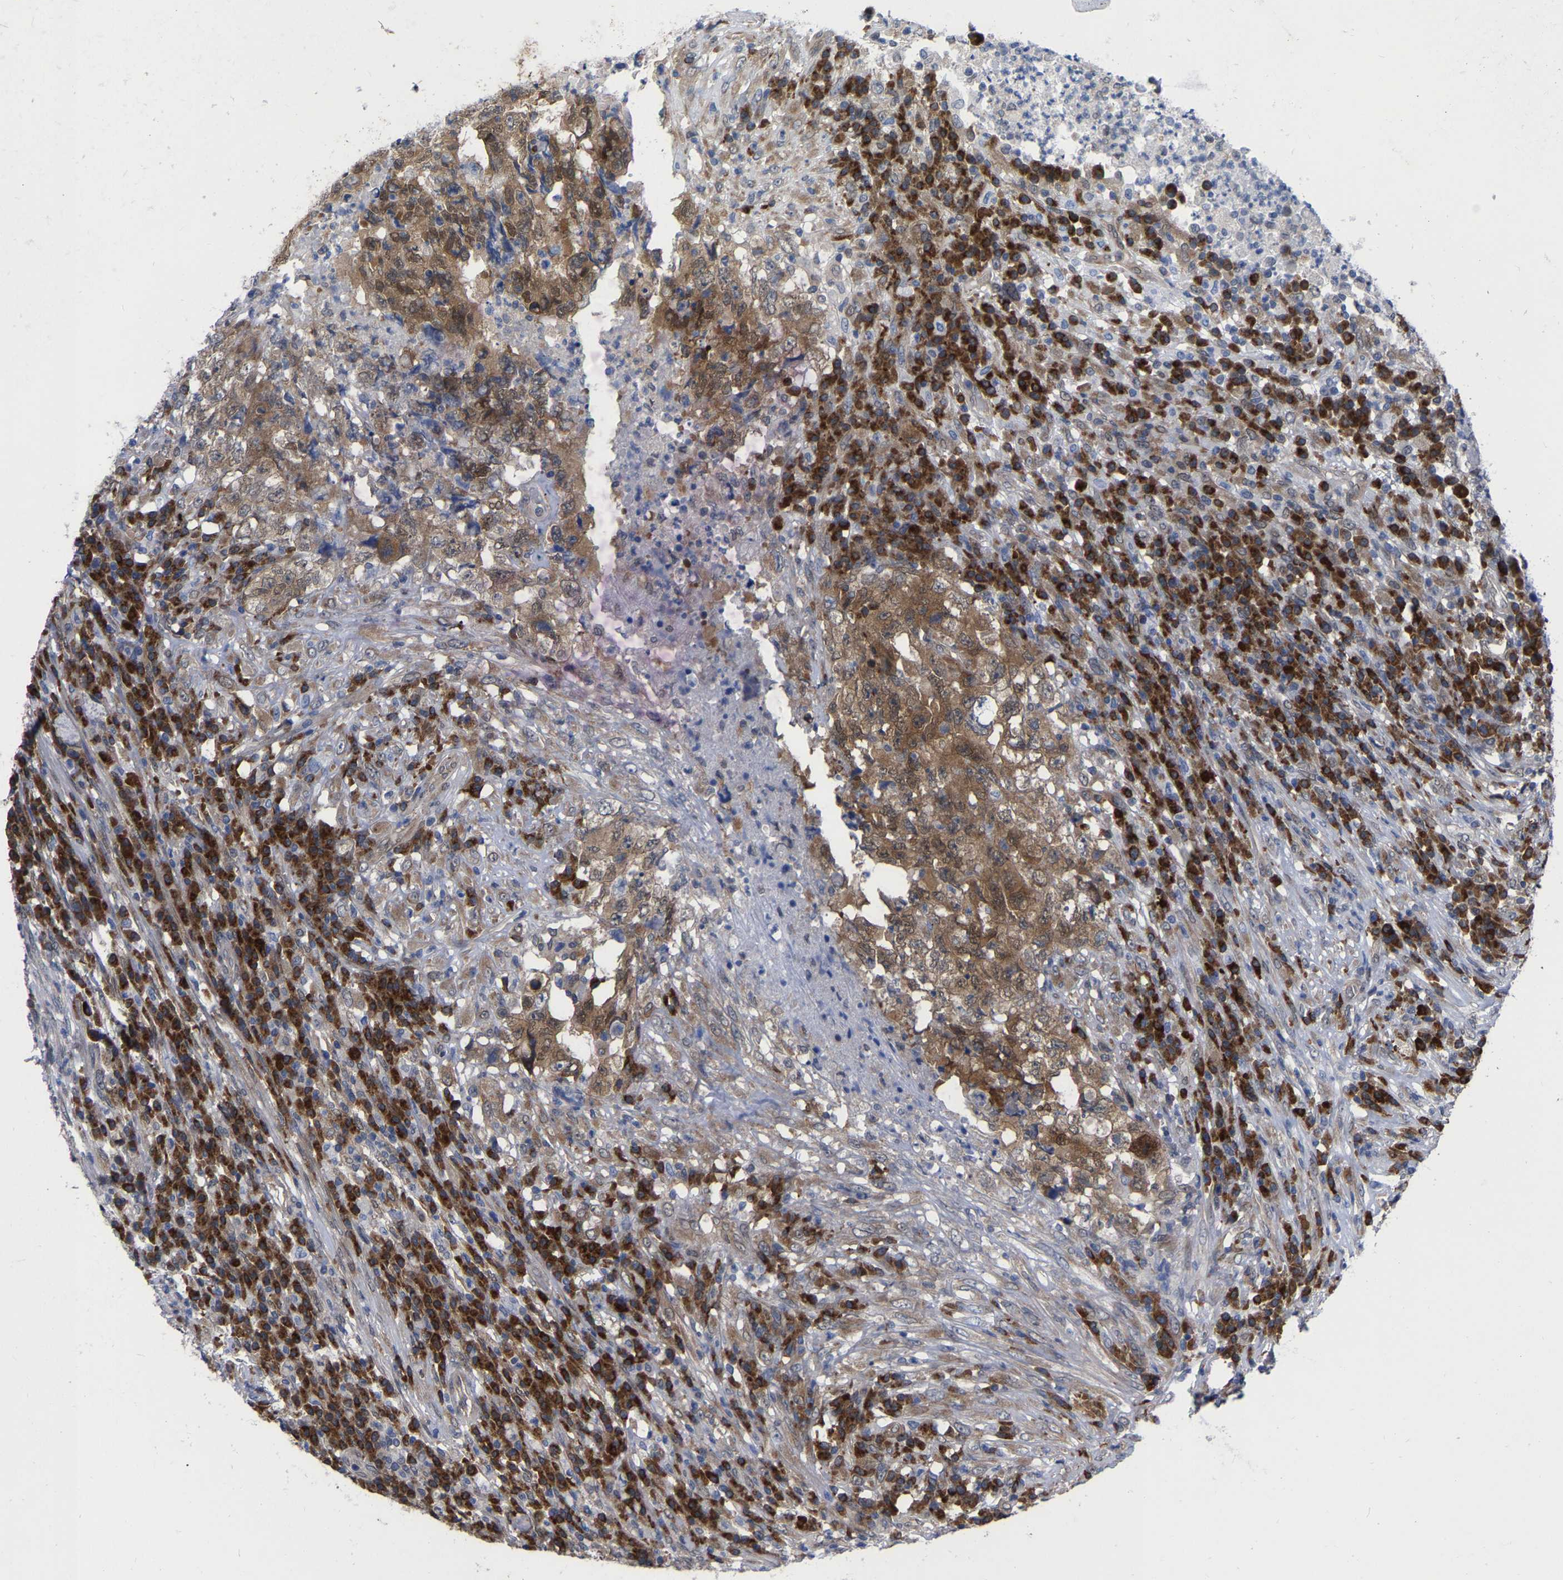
{"staining": {"intensity": "moderate", "quantity": ">75%", "location": "cytoplasmic/membranous,nuclear"}, "tissue": "testis cancer", "cell_type": "Tumor cells", "image_type": "cancer", "snomed": [{"axis": "morphology", "description": "Necrosis, NOS"}, {"axis": "morphology", "description": "Carcinoma, Embryonal, NOS"}, {"axis": "topography", "description": "Testis"}], "caption": "The histopathology image exhibits immunohistochemical staining of testis cancer. There is moderate cytoplasmic/membranous and nuclear expression is appreciated in approximately >75% of tumor cells.", "gene": "UBE4B", "patient": {"sex": "male", "age": 19}}